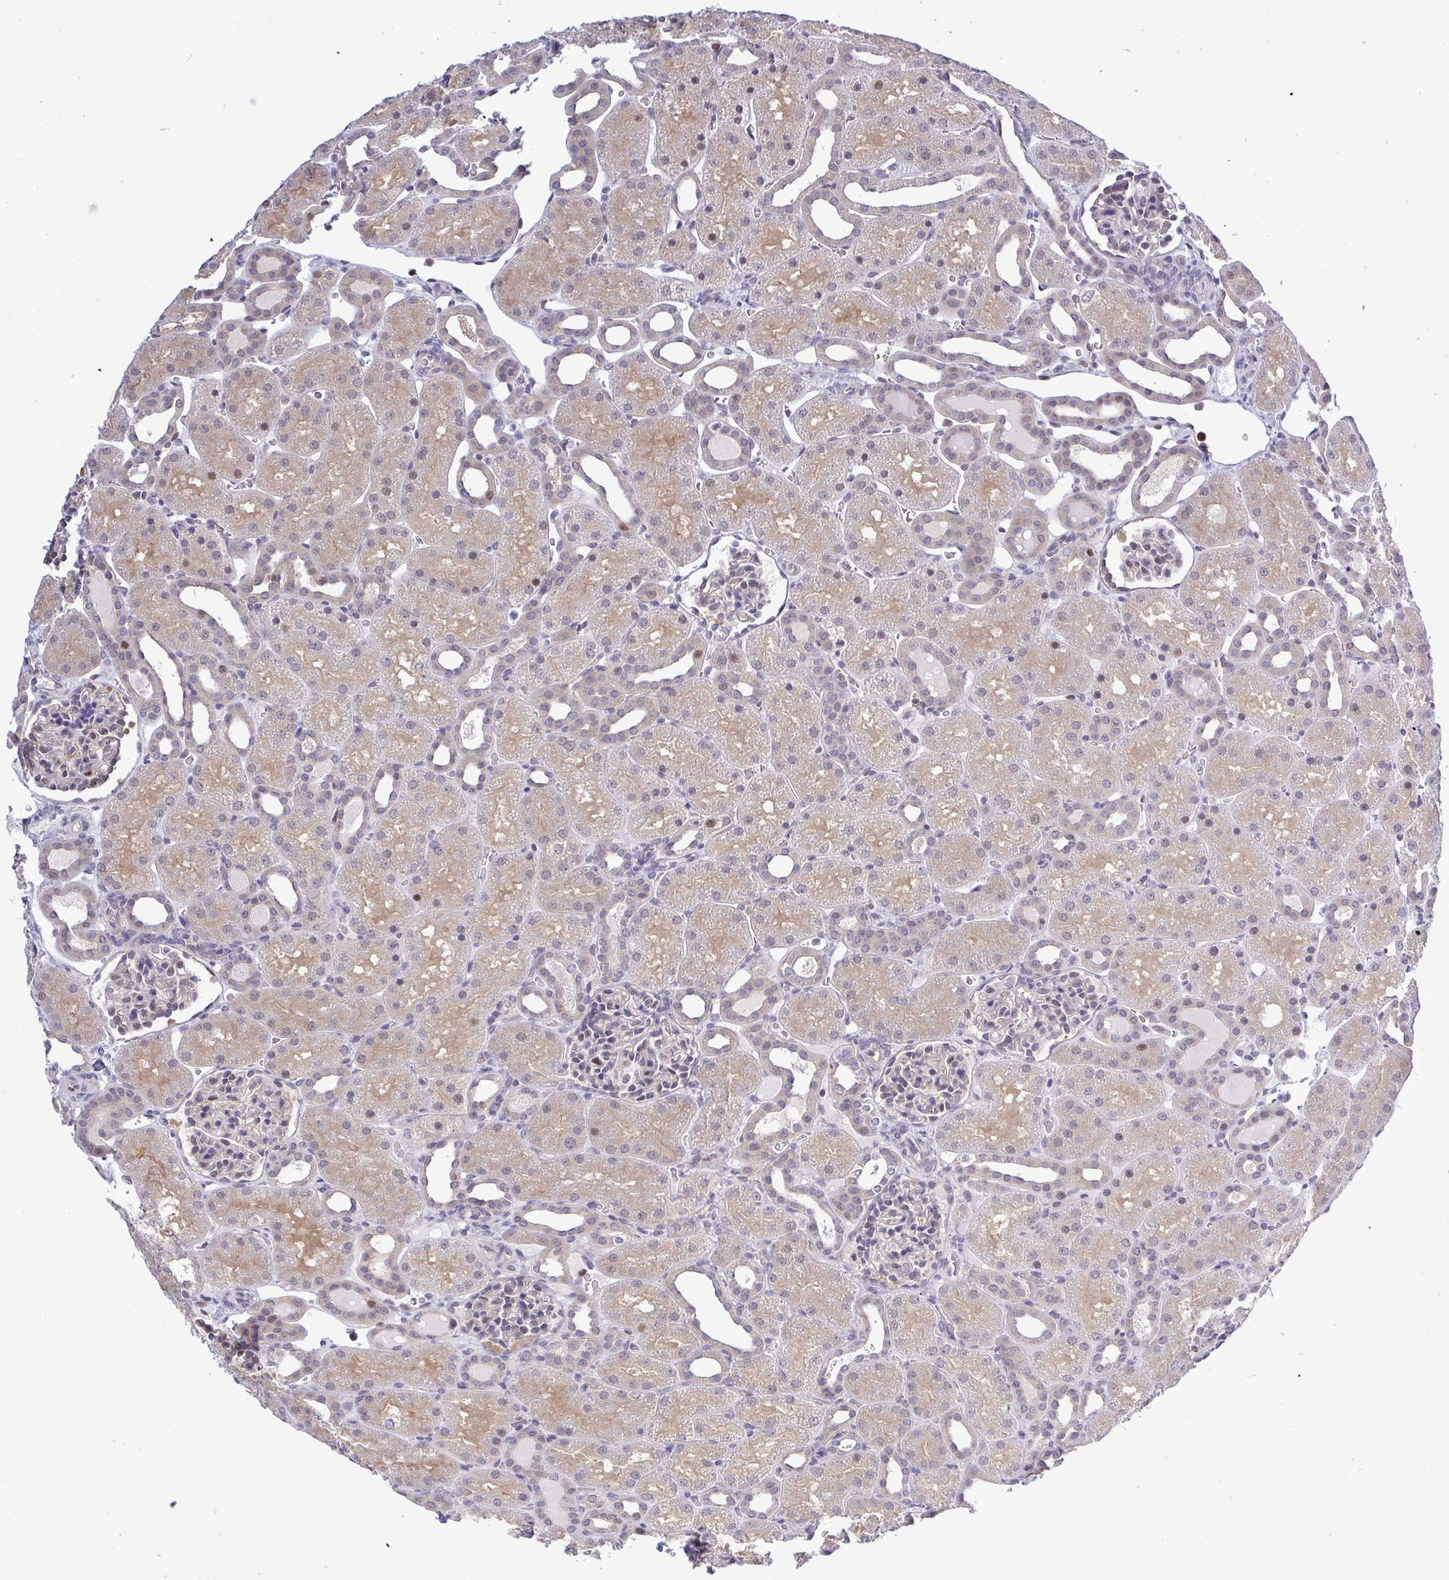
{"staining": {"intensity": "negative", "quantity": "none", "location": "none"}, "tissue": "kidney", "cell_type": "Cells in glomeruli", "image_type": "normal", "snomed": [{"axis": "morphology", "description": "Normal tissue, NOS"}, {"axis": "topography", "description": "Kidney"}], "caption": "Immunohistochemical staining of normal human kidney displays no significant expression in cells in glomeruli.", "gene": "ZNF444", "patient": {"sex": "male", "age": 2}}